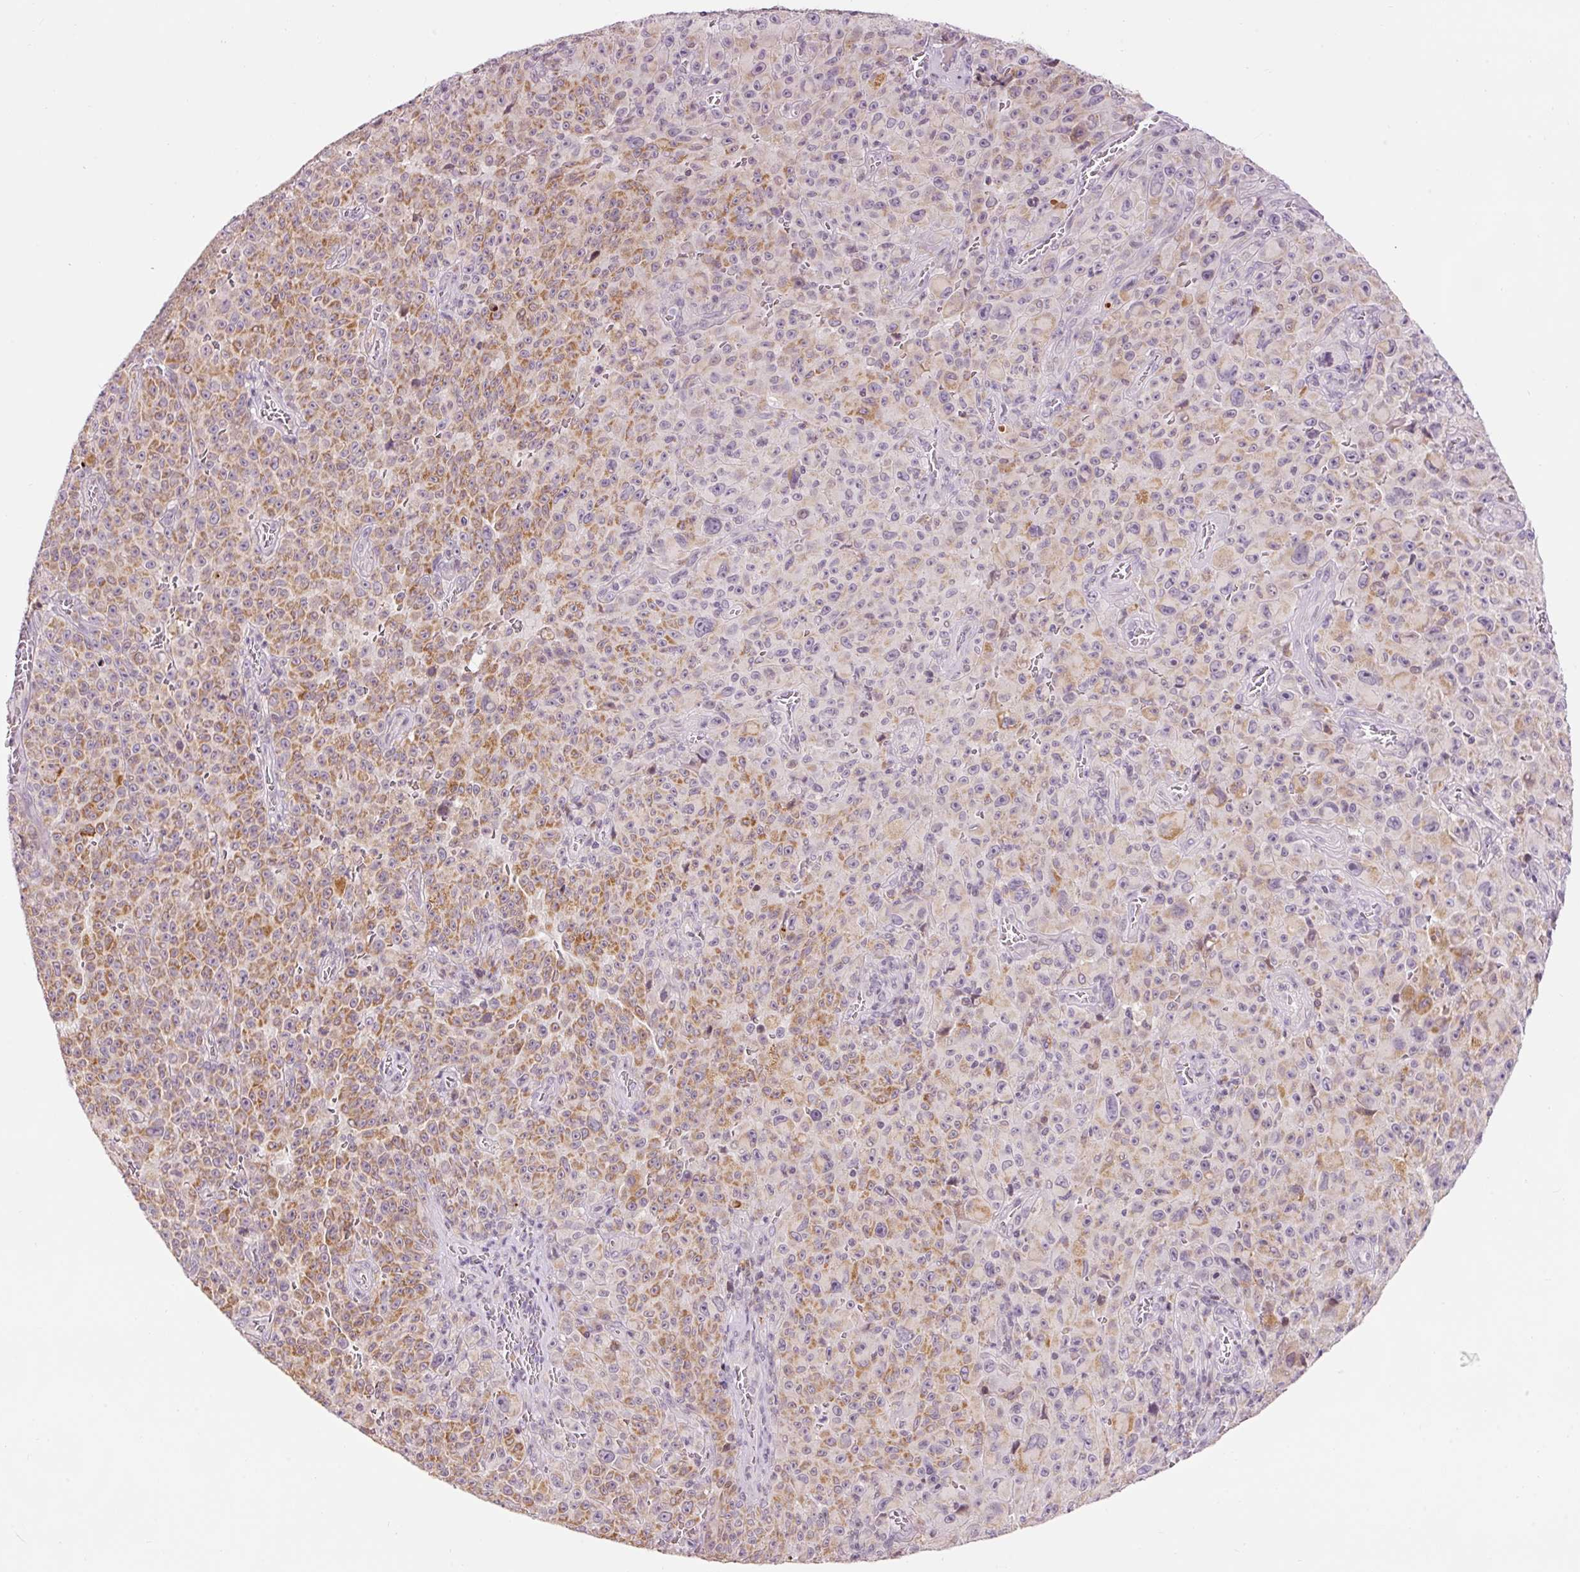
{"staining": {"intensity": "moderate", "quantity": "25%-75%", "location": "cytoplasmic/membranous"}, "tissue": "melanoma", "cell_type": "Tumor cells", "image_type": "cancer", "snomed": [{"axis": "morphology", "description": "Malignant melanoma, NOS"}, {"axis": "topography", "description": "Skin"}], "caption": "The image displays staining of melanoma, revealing moderate cytoplasmic/membranous protein expression (brown color) within tumor cells.", "gene": "ABHD11", "patient": {"sex": "female", "age": 82}}